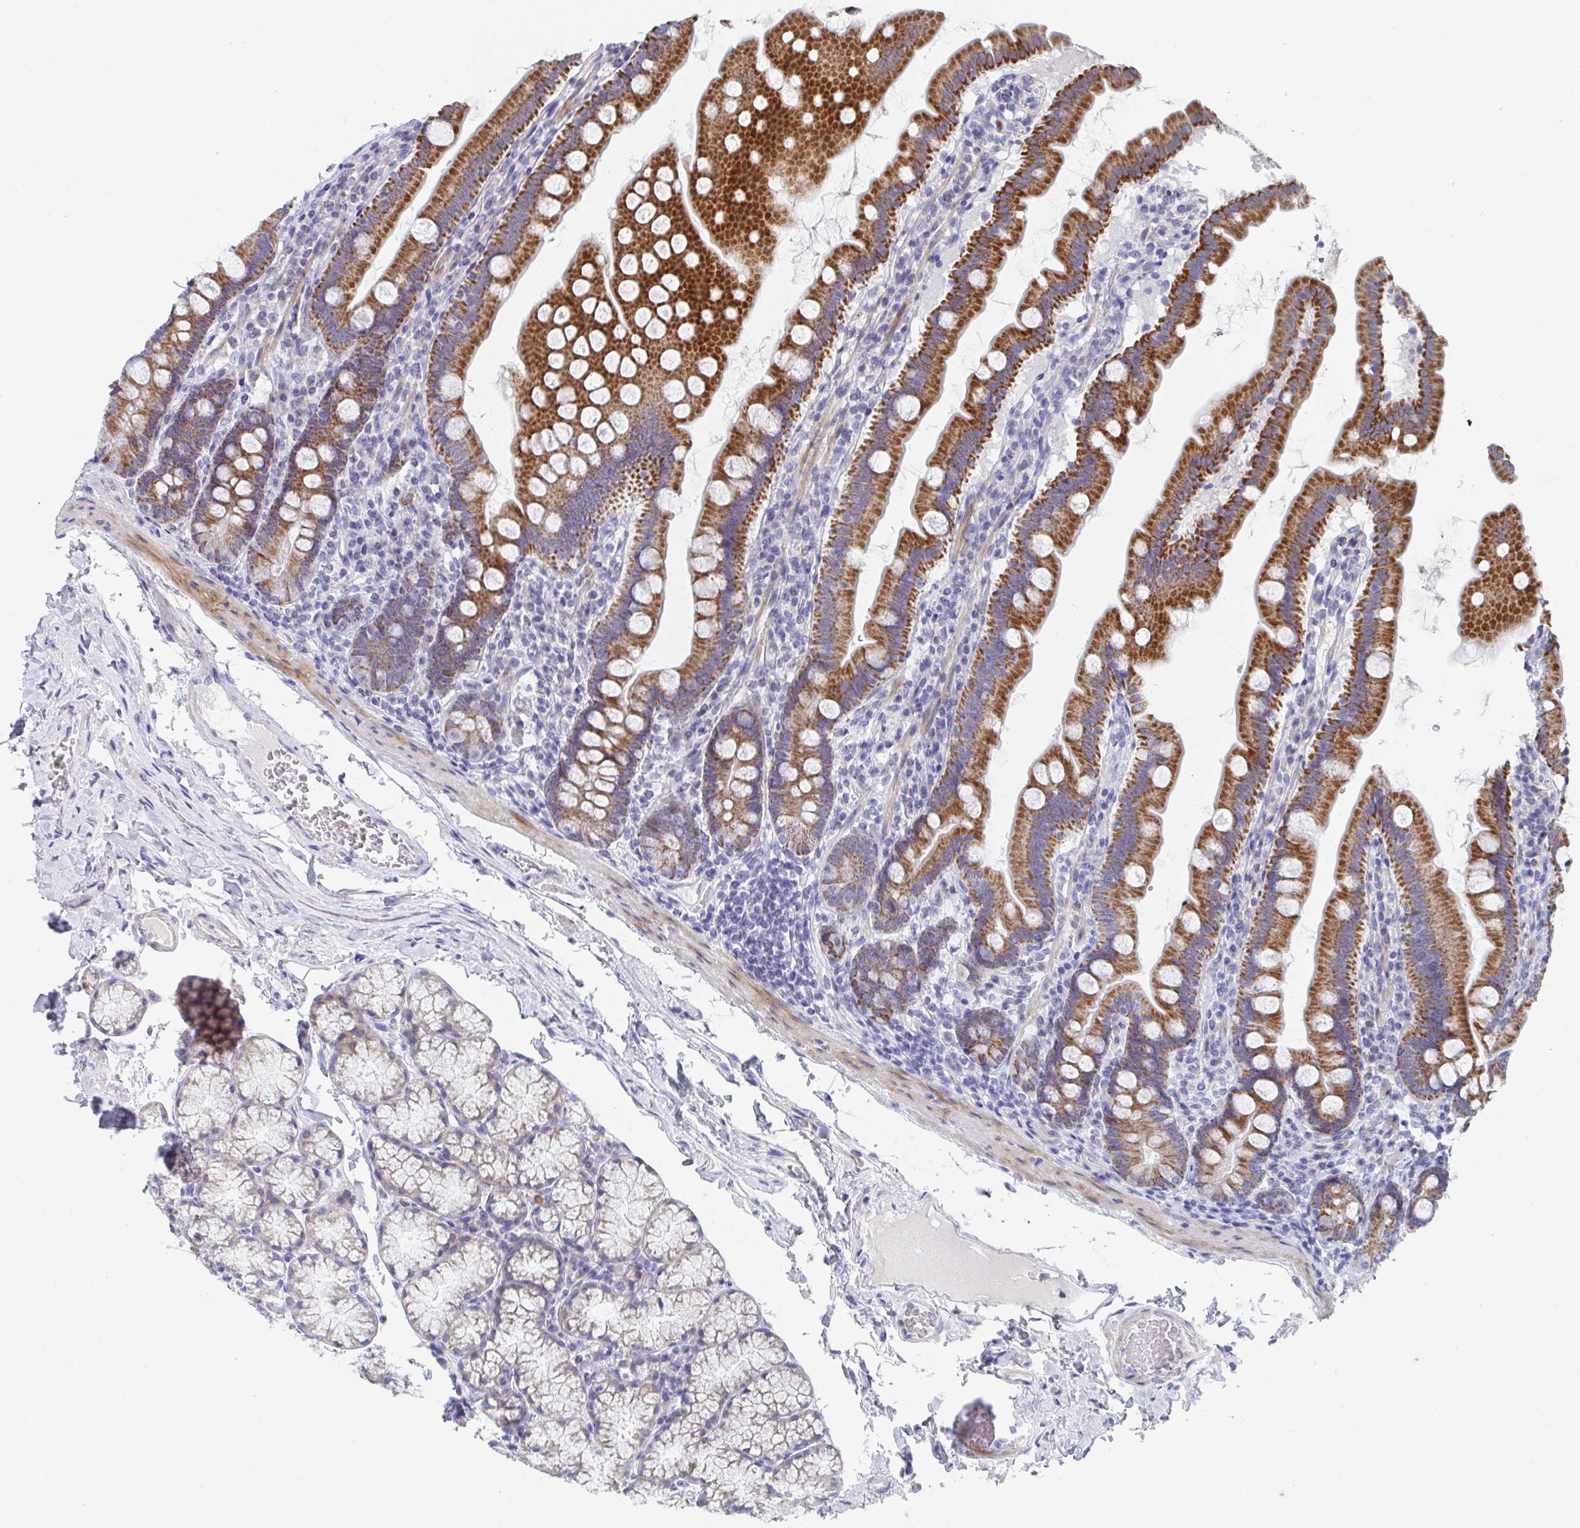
{"staining": {"intensity": "strong", "quantity": ">75%", "location": "cytoplasmic/membranous"}, "tissue": "duodenum", "cell_type": "Glandular cells", "image_type": "normal", "snomed": [{"axis": "morphology", "description": "Normal tissue, NOS"}, {"axis": "topography", "description": "Duodenum"}], "caption": "An image showing strong cytoplasmic/membranous expression in about >75% of glandular cells in unremarkable duodenum, as visualized by brown immunohistochemical staining.", "gene": "ATP5F1C", "patient": {"sex": "female", "age": 67}}